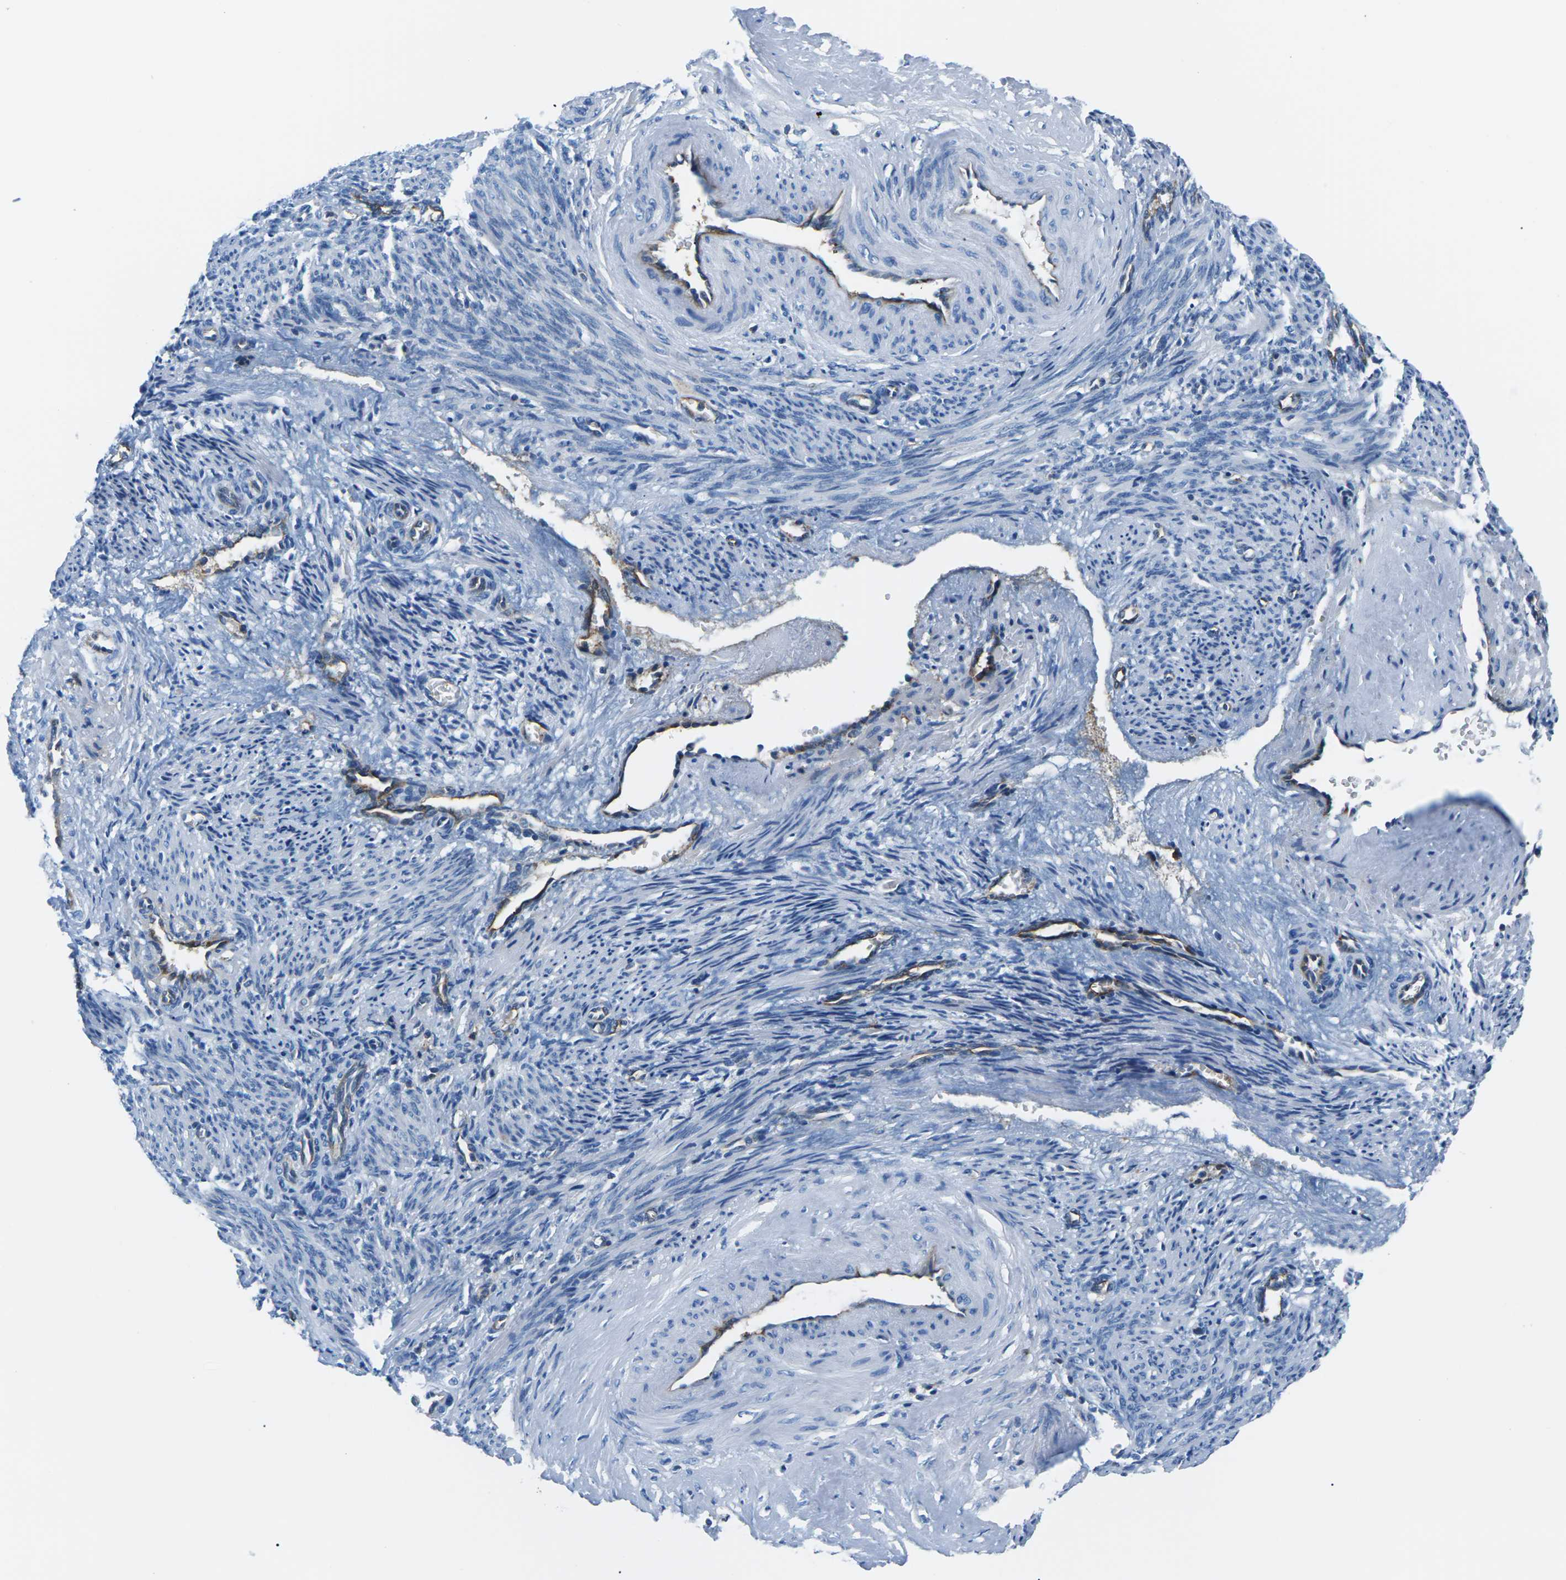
{"staining": {"intensity": "negative", "quantity": "none", "location": "none"}, "tissue": "smooth muscle", "cell_type": "Smooth muscle cells", "image_type": "normal", "snomed": [{"axis": "morphology", "description": "Normal tissue, NOS"}, {"axis": "topography", "description": "Endometrium"}], "caption": "Histopathology image shows no protein expression in smooth muscle cells of unremarkable smooth muscle.", "gene": "SOCS4", "patient": {"sex": "female", "age": 33}}